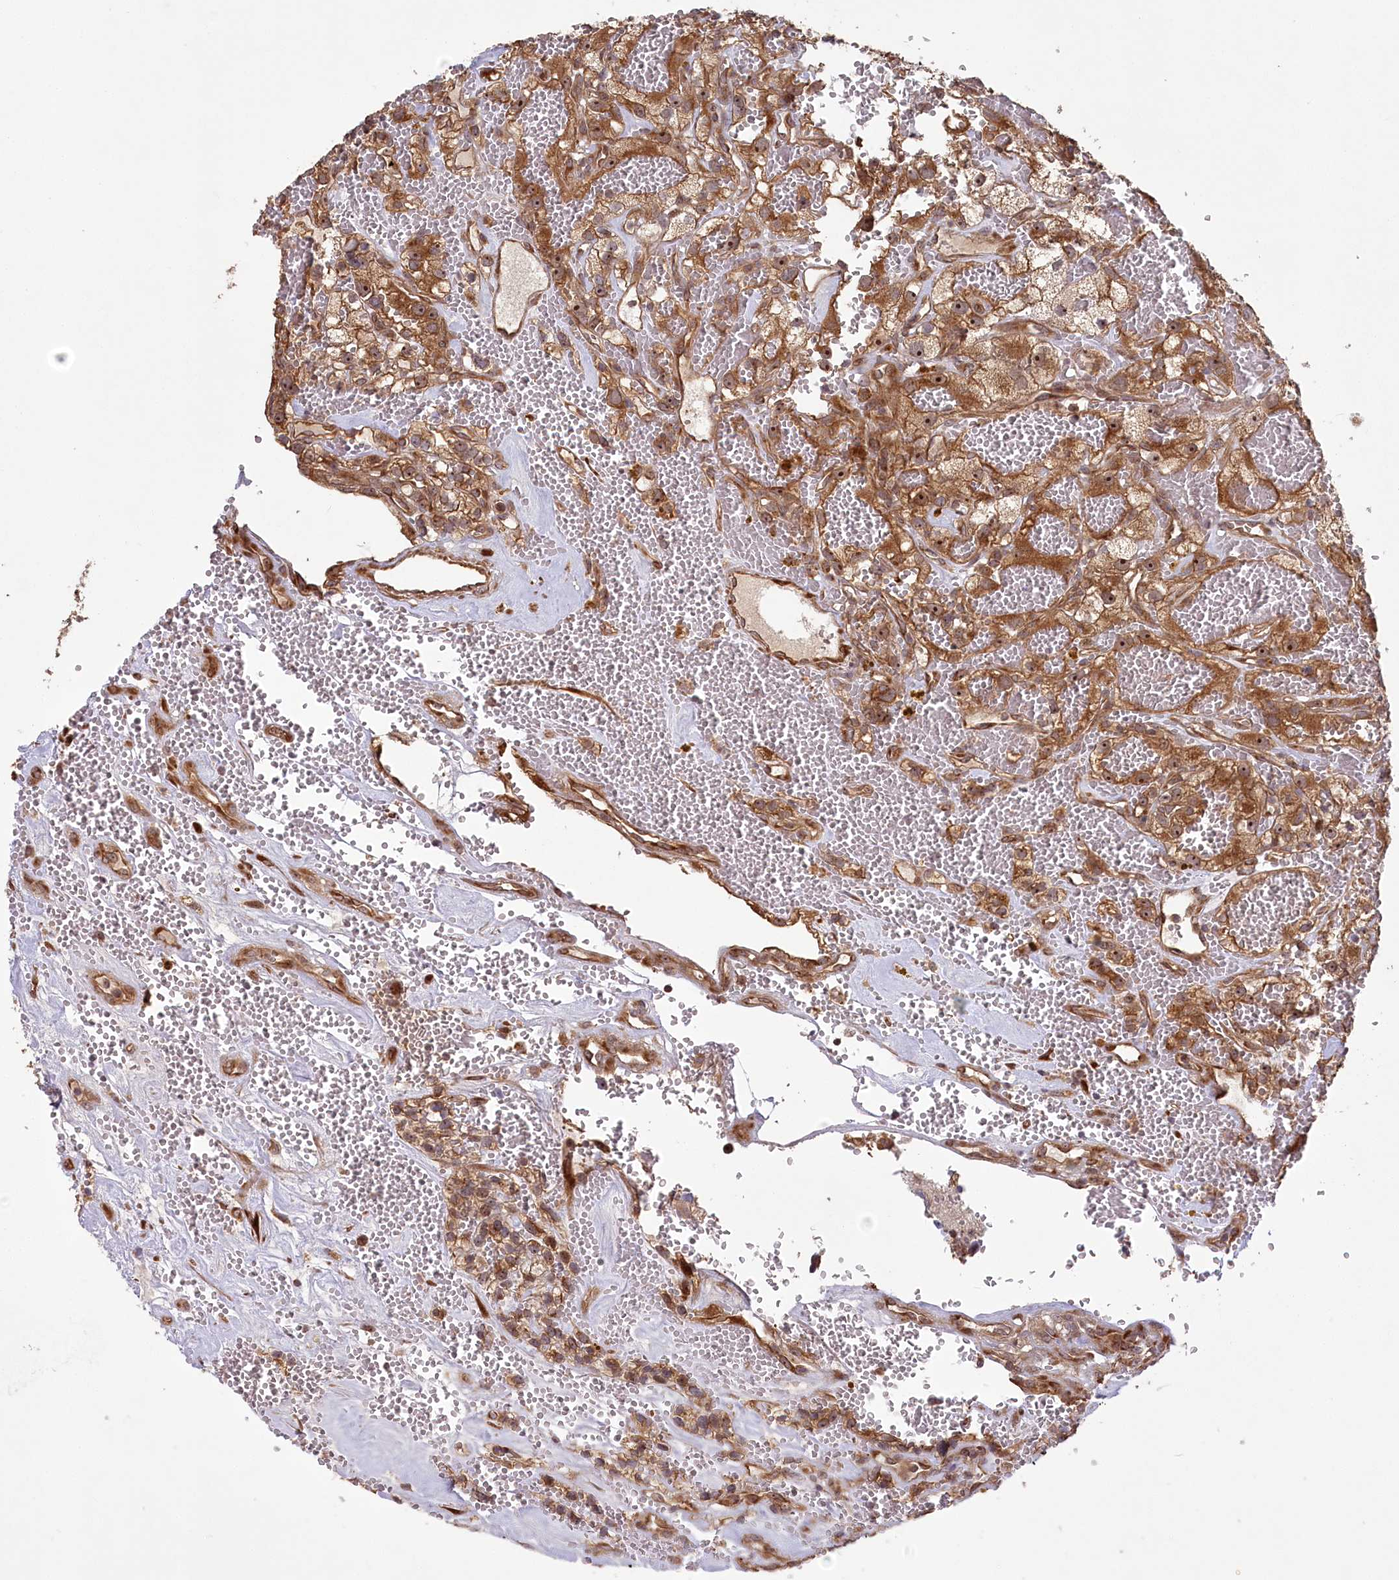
{"staining": {"intensity": "moderate", "quantity": ">75%", "location": "cytoplasmic/membranous,nuclear"}, "tissue": "renal cancer", "cell_type": "Tumor cells", "image_type": "cancer", "snomed": [{"axis": "morphology", "description": "Adenocarcinoma, NOS"}, {"axis": "topography", "description": "Kidney"}], "caption": "A photomicrograph showing moderate cytoplasmic/membranous and nuclear staining in about >75% of tumor cells in renal adenocarcinoma, as visualized by brown immunohistochemical staining.", "gene": "TBCA", "patient": {"sex": "female", "age": 57}}